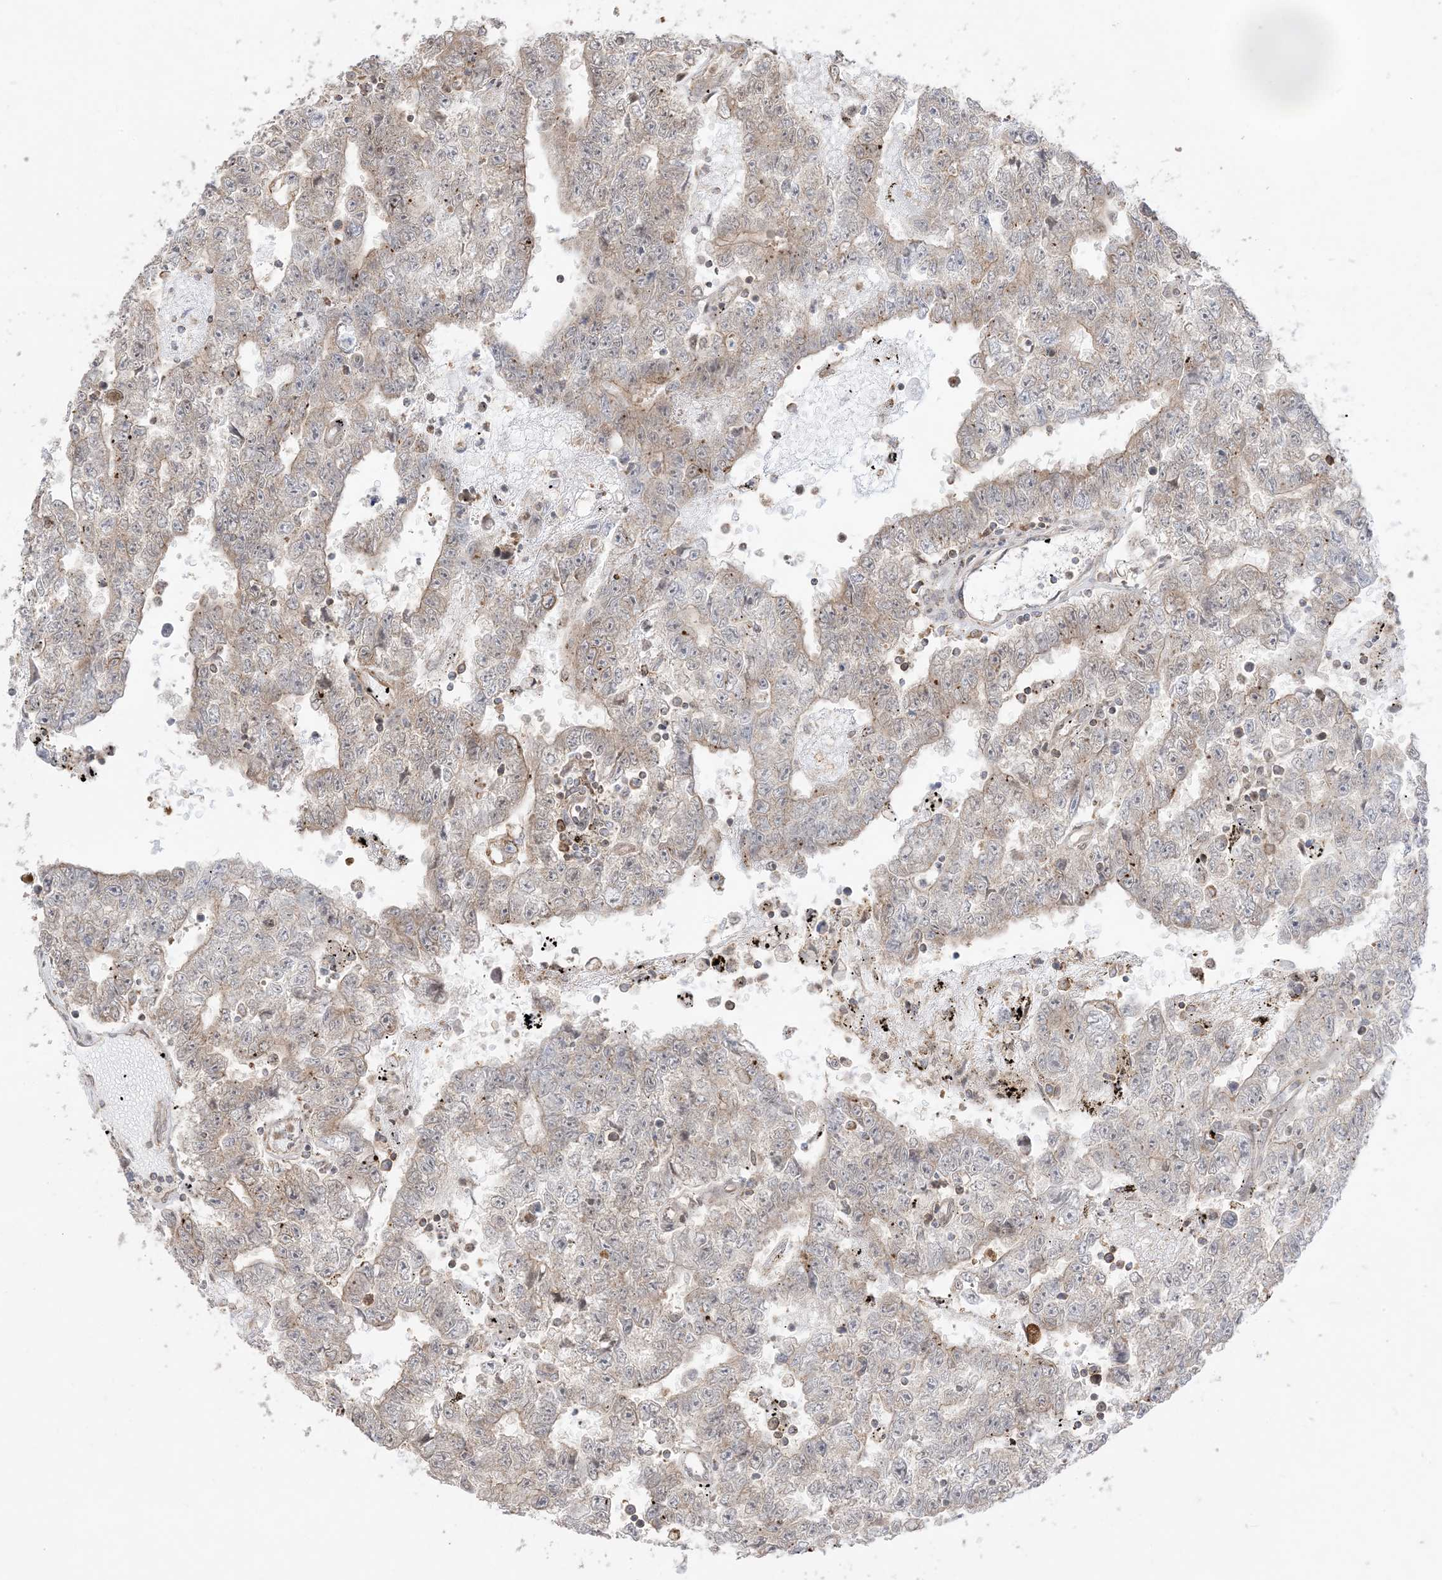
{"staining": {"intensity": "weak", "quantity": "25%-75%", "location": "cytoplasmic/membranous"}, "tissue": "testis cancer", "cell_type": "Tumor cells", "image_type": "cancer", "snomed": [{"axis": "morphology", "description": "Carcinoma, Embryonal, NOS"}, {"axis": "topography", "description": "Testis"}], "caption": "Immunohistochemistry (DAB) staining of testis cancer (embryonal carcinoma) reveals weak cytoplasmic/membranous protein positivity in approximately 25%-75% of tumor cells. The protein is shown in brown color, while the nuclei are stained blue.", "gene": "KANSL3", "patient": {"sex": "male", "age": 25}}